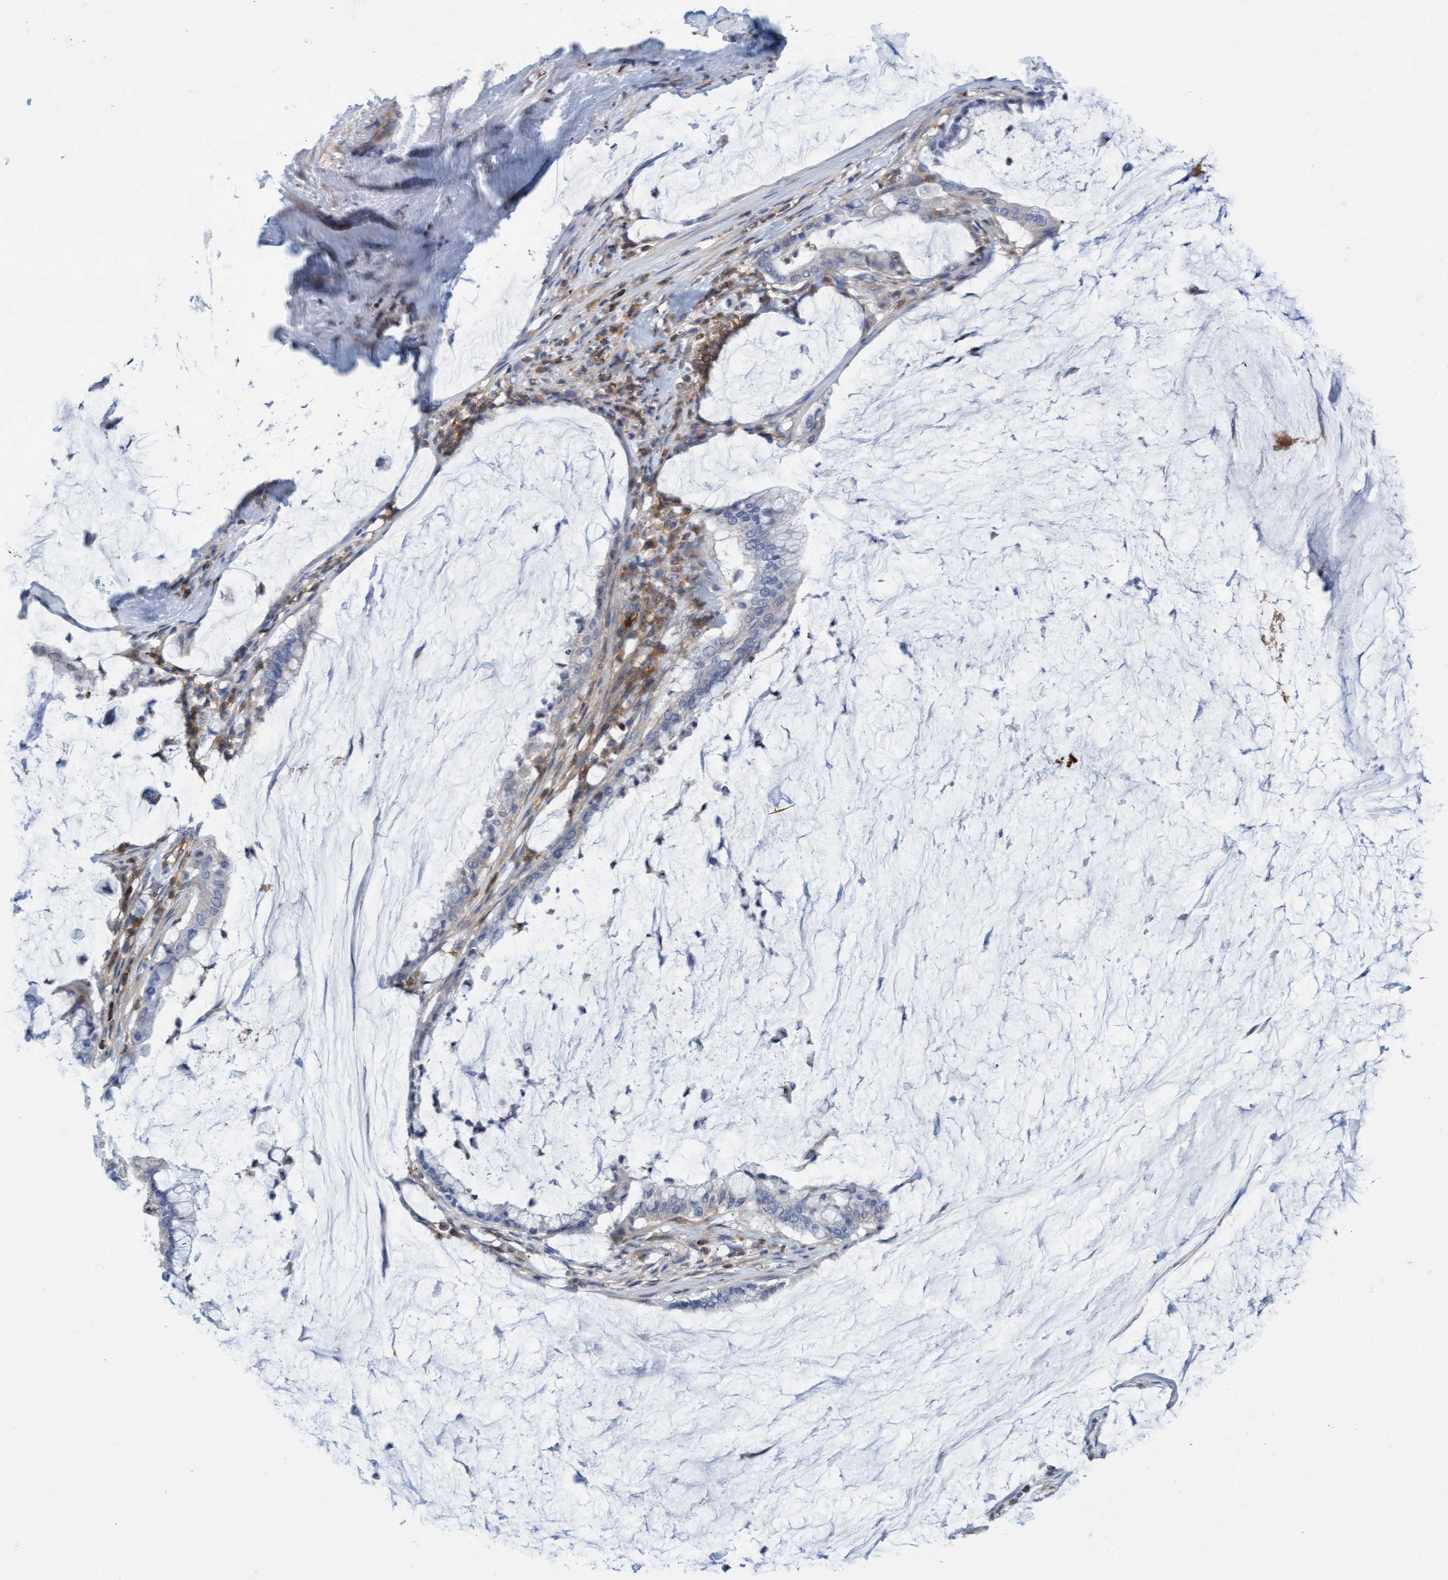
{"staining": {"intensity": "negative", "quantity": "none", "location": "none"}, "tissue": "pancreatic cancer", "cell_type": "Tumor cells", "image_type": "cancer", "snomed": [{"axis": "morphology", "description": "Adenocarcinoma, NOS"}, {"axis": "topography", "description": "Pancreas"}], "caption": "Immunohistochemistry (IHC) photomicrograph of pancreatic adenocarcinoma stained for a protein (brown), which demonstrates no positivity in tumor cells.", "gene": "FNBP1", "patient": {"sex": "male", "age": 41}}